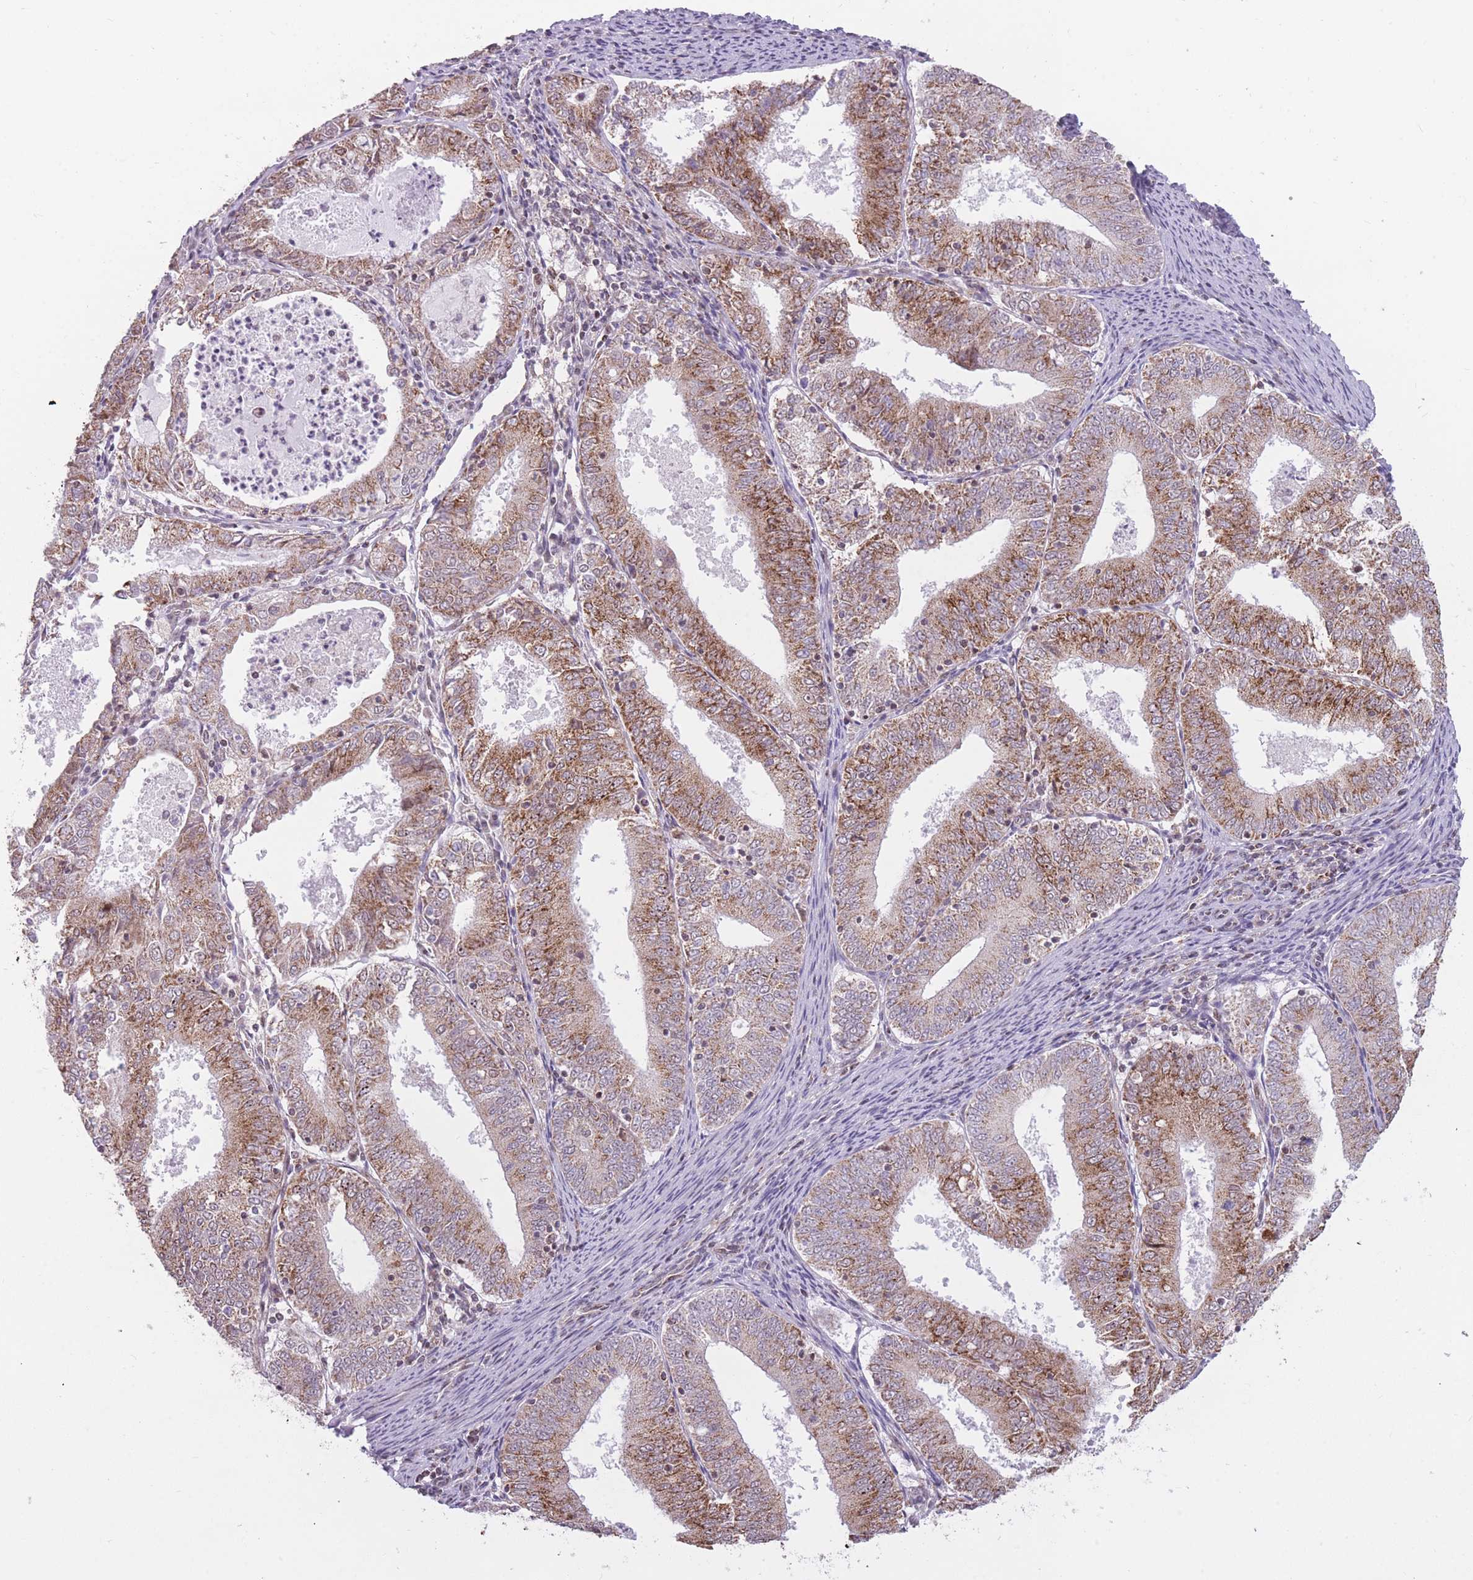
{"staining": {"intensity": "moderate", "quantity": ">75%", "location": "cytoplasmic/membranous"}, "tissue": "endometrial cancer", "cell_type": "Tumor cells", "image_type": "cancer", "snomed": [{"axis": "morphology", "description": "Adenocarcinoma, NOS"}, {"axis": "topography", "description": "Endometrium"}], "caption": "Endometrial adenocarcinoma was stained to show a protein in brown. There is medium levels of moderate cytoplasmic/membranous positivity in approximately >75% of tumor cells.", "gene": "DPYSL4", "patient": {"sex": "female", "age": 57}}